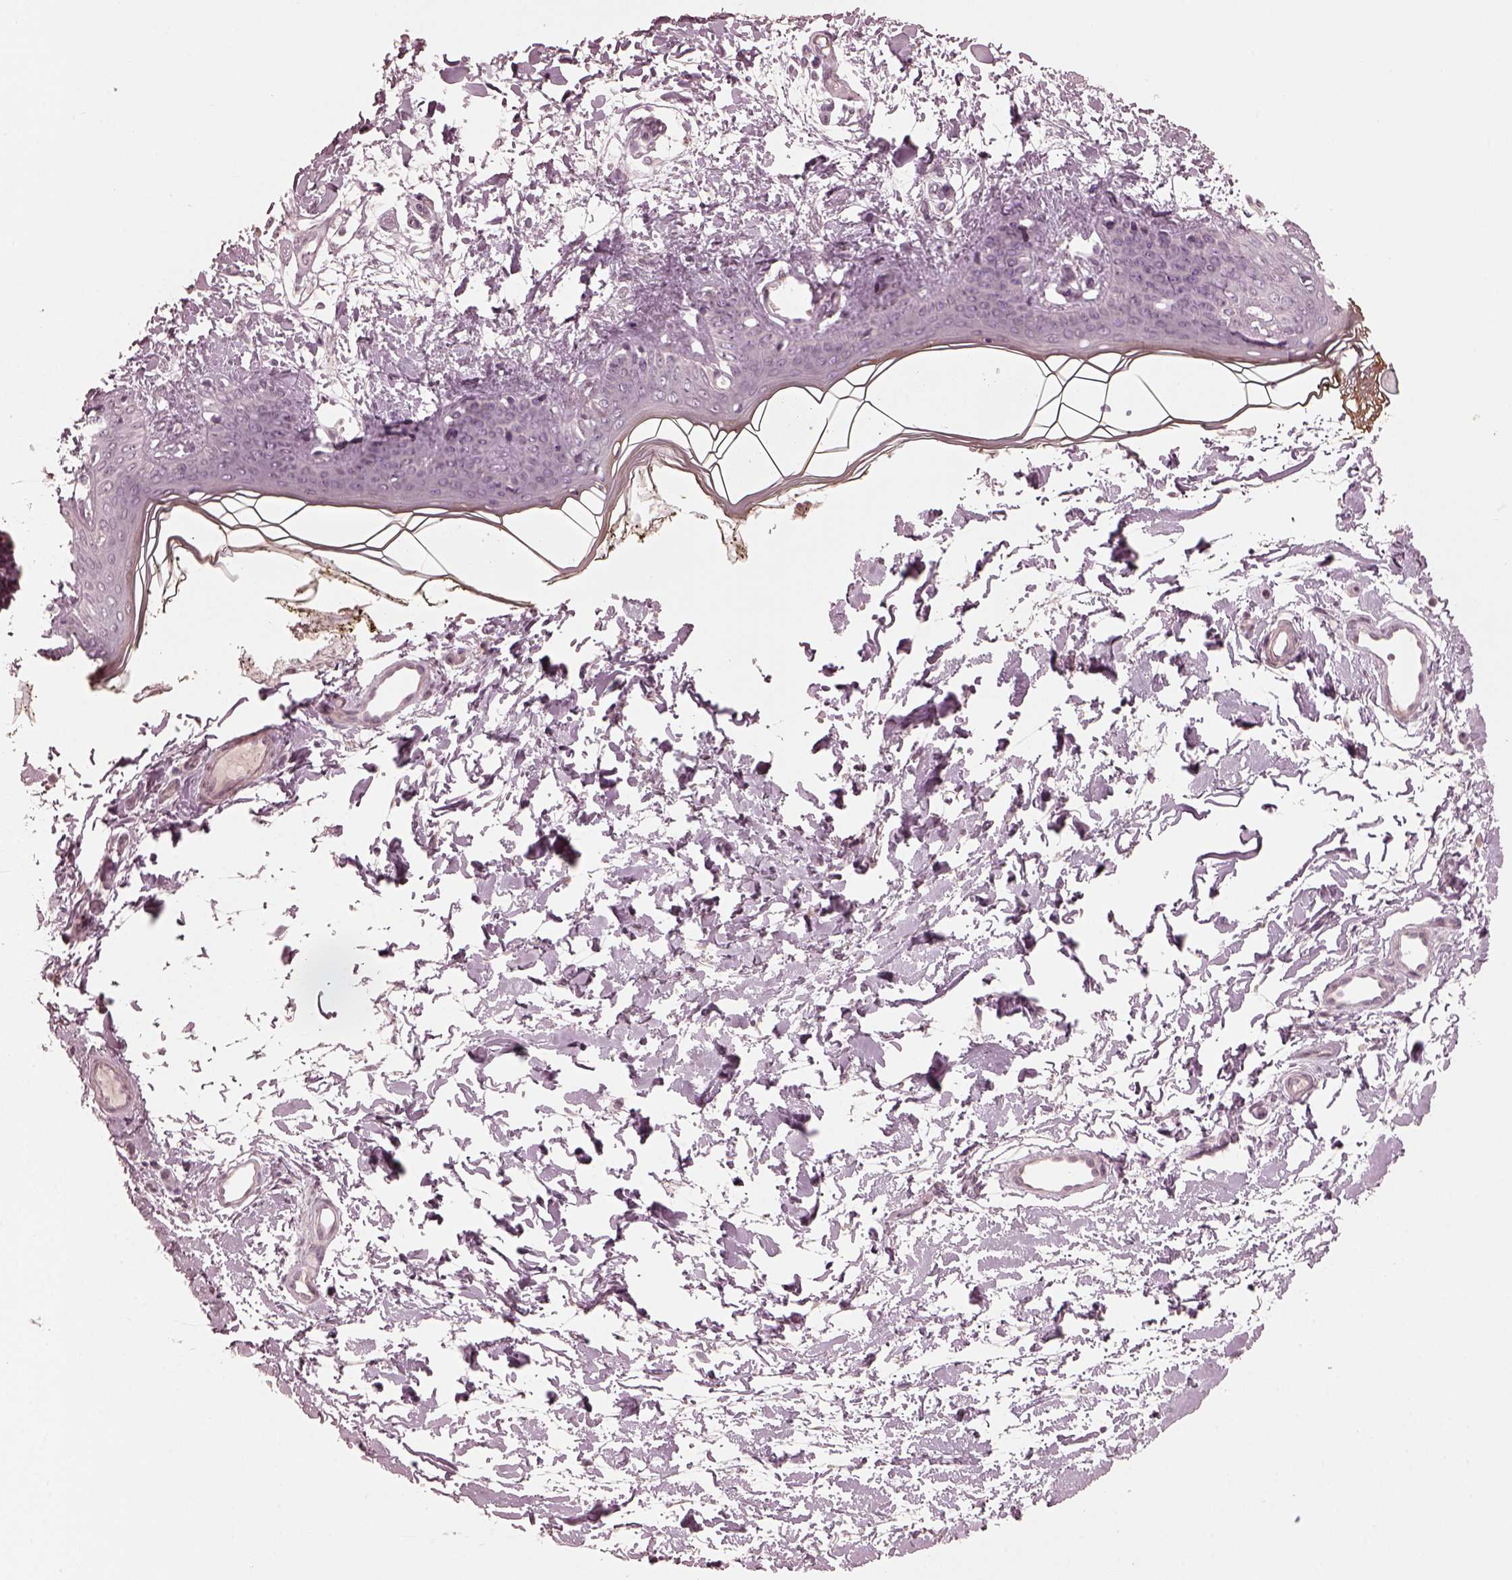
{"staining": {"intensity": "negative", "quantity": "none", "location": "none"}, "tissue": "skin", "cell_type": "Fibroblasts", "image_type": "normal", "snomed": [{"axis": "morphology", "description": "Normal tissue, NOS"}, {"axis": "topography", "description": "Skin"}], "caption": "The immunohistochemistry (IHC) histopathology image has no significant staining in fibroblasts of skin.", "gene": "RGS7", "patient": {"sex": "female", "age": 34}}